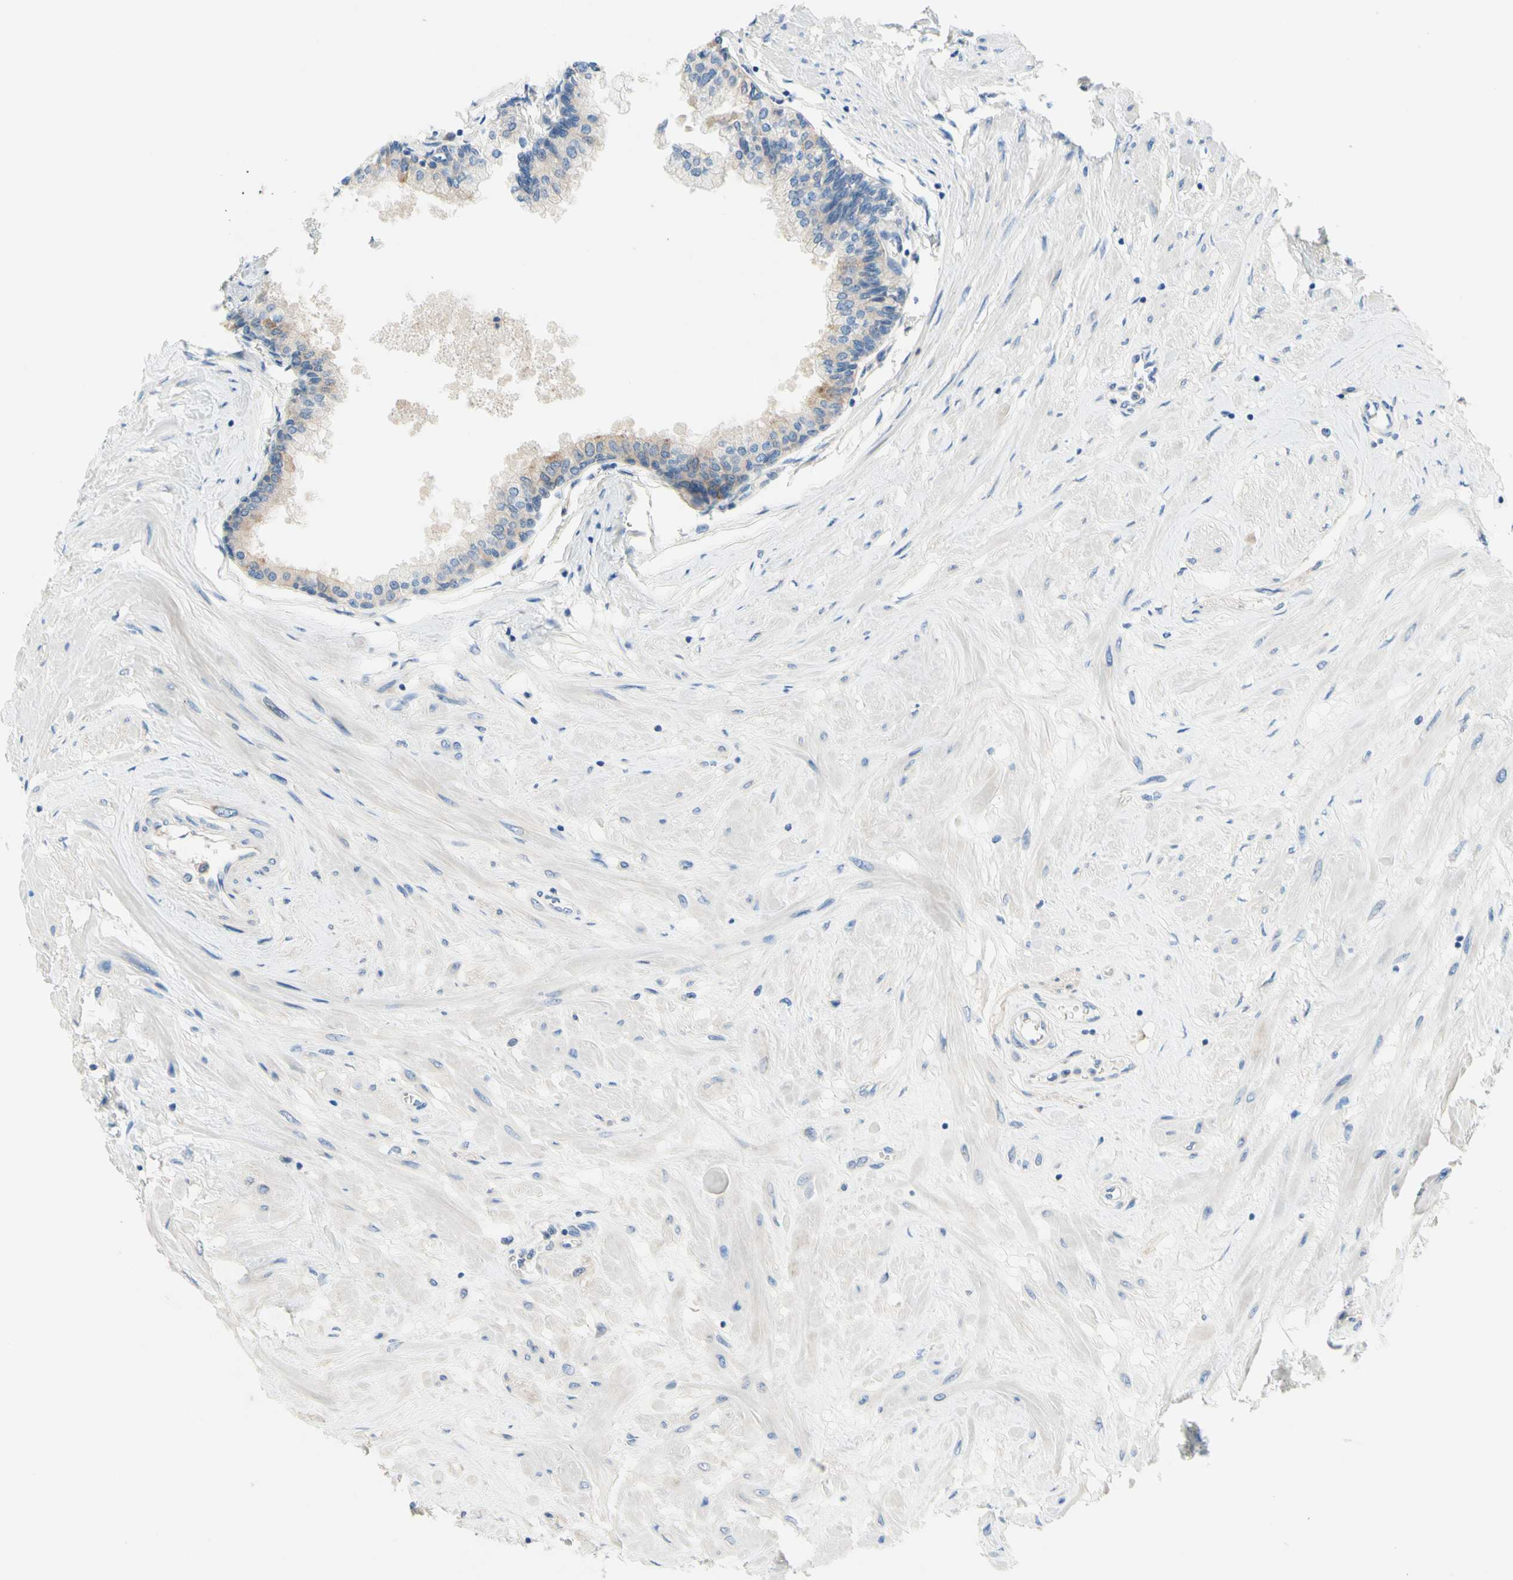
{"staining": {"intensity": "weak", "quantity": ">75%", "location": "cytoplasmic/membranous"}, "tissue": "prostate", "cell_type": "Glandular cells", "image_type": "normal", "snomed": [{"axis": "morphology", "description": "Normal tissue, NOS"}, {"axis": "topography", "description": "Prostate"}, {"axis": "topography", "description": "Seminal veicle"}], "caption": "Immunohistochemical staining of unremarkable human prostate displays >75% levels of weak cytoplasmic/membranous protein positivity in about >75% of glandular cells. The staining was performed using DAB to visualize the protein expression in brown, while the nuclei were stained in blue with hematoxylin (Magnification: 20x).", "gene": "F3", "patient": {"sex": "male", "age": 60}}